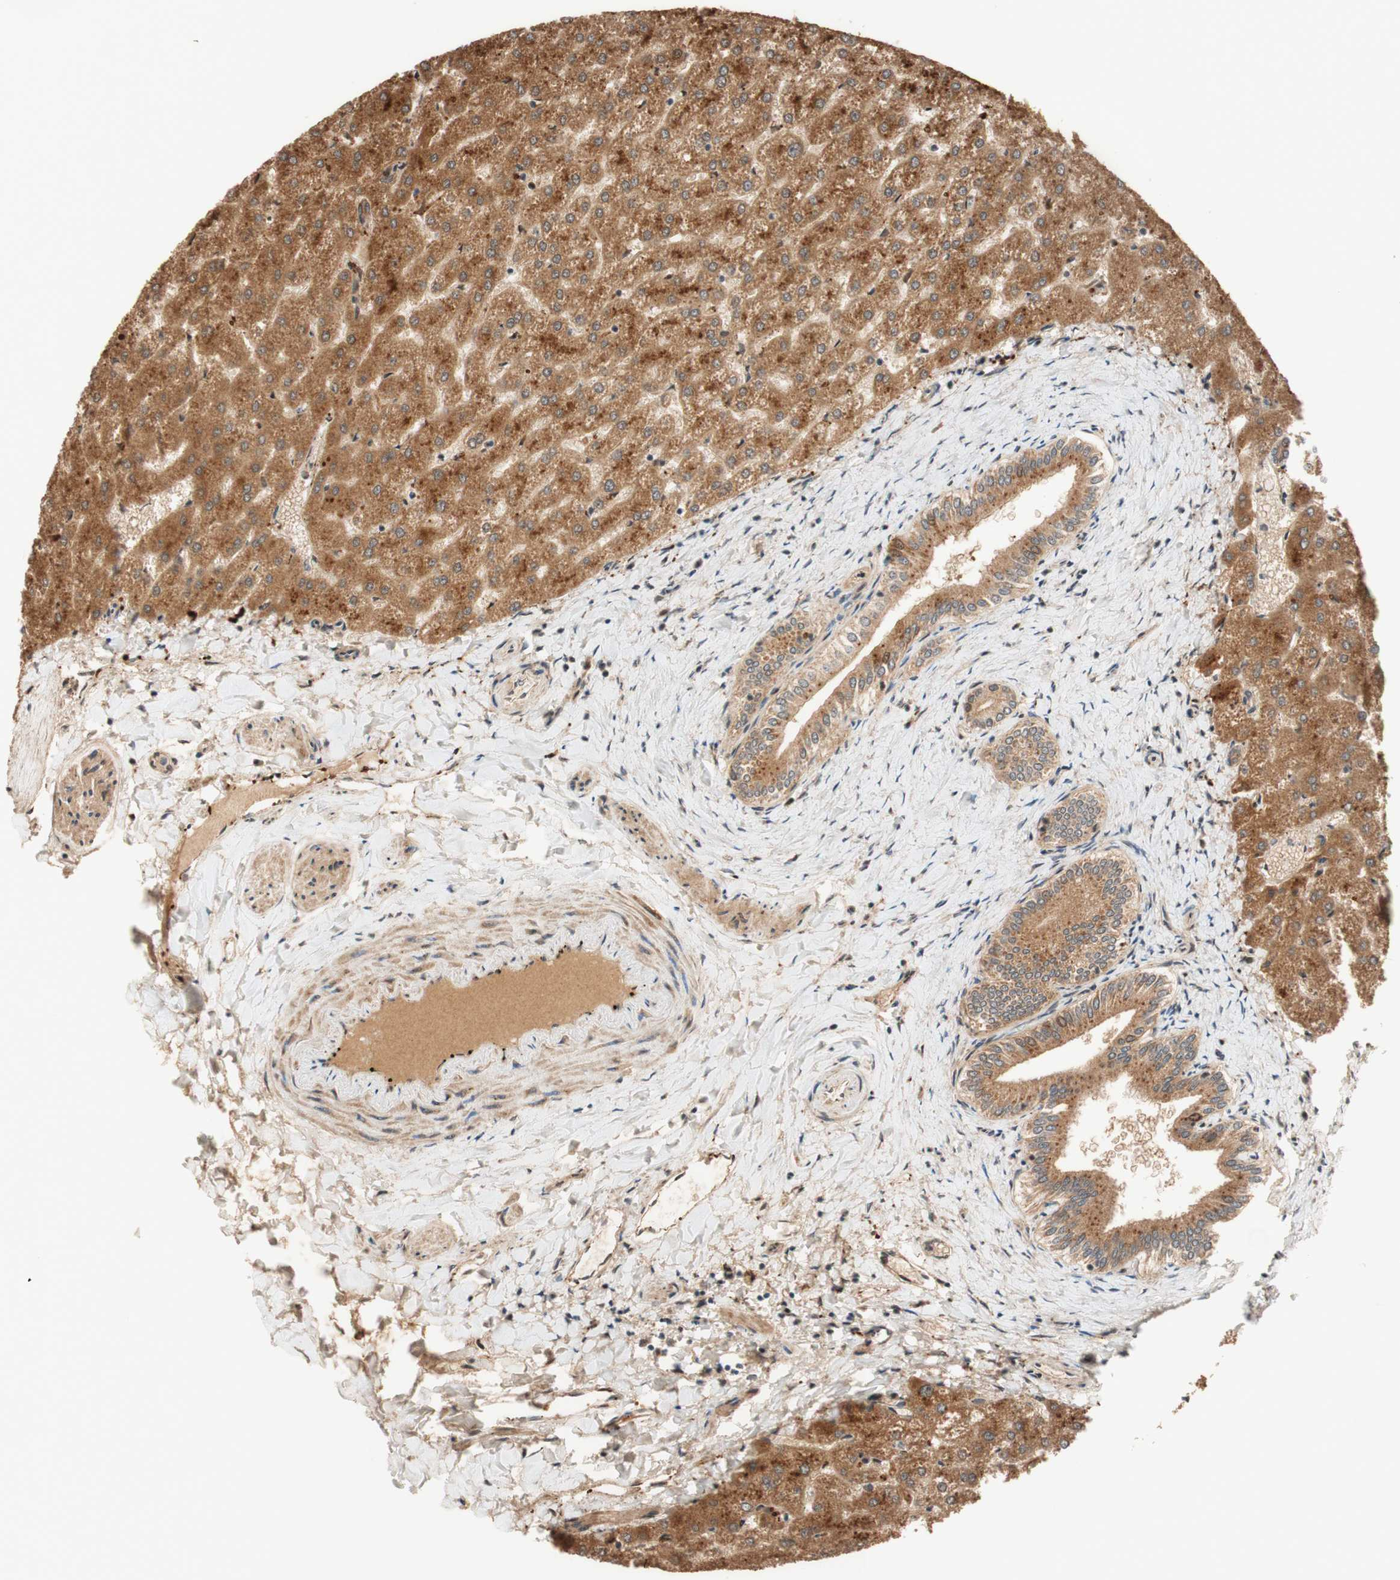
{"staining": {"intensity": "negative", "quantity": "none", "location": "none"}, "tissue": "liver", "cell_type": "Cholangiocytes", "image_type": "normal", "snomed": [{"axis": "morphology", "description": "Normal tissue, NOS"}, {"axis": "topography", "description": "Liver"}], "caption": "IHC image of normal liver: liver stained with DAB (3,3'-diaminobenzidine) demonstrates no significant protein expression in cholangiocytes. (Brightfield microscopy of DAB immunohistochemistry at high magnification).", "gene": "PTPN21", "patient": {"sex": "female", "age": 32}}